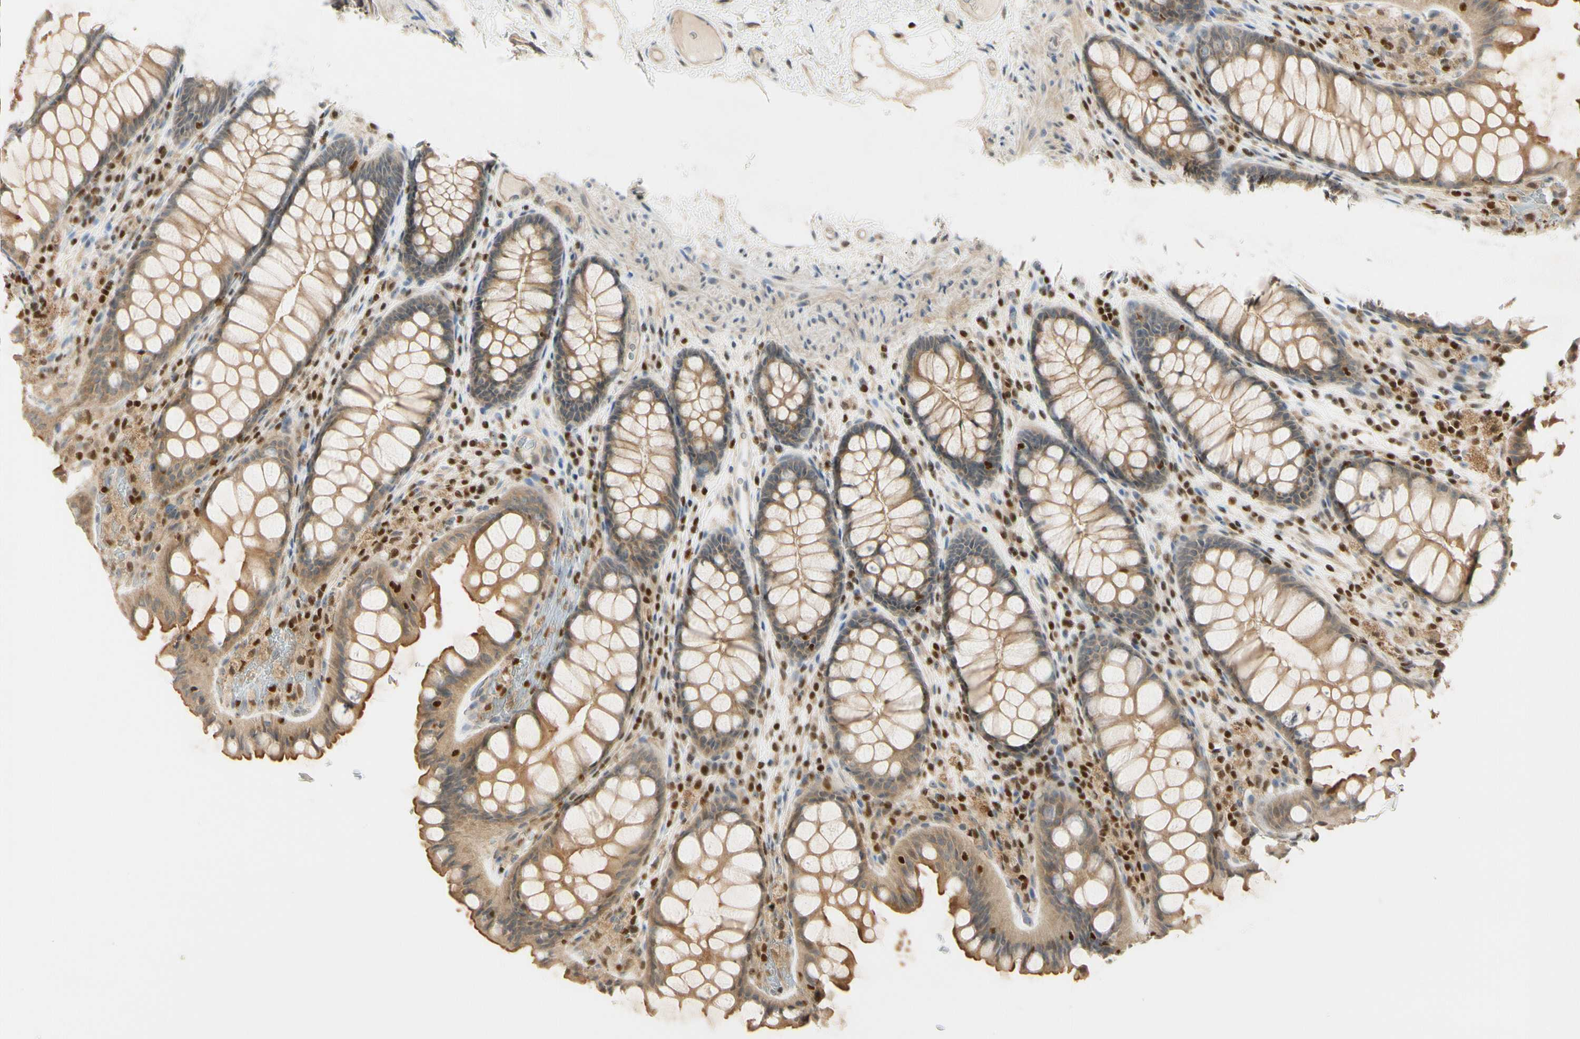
{"staining": {"intensity": "weak", "quantity": ">75%", "location": "cytoplasmic/membranous"}, "tissue": "colon", "cell_type": "Endothelial cells", "image_type": "normal", "snomed": [{"axis": "morphology", "description": "Normal tissue, NOS"}, {"axis": "topography", "description": "Colon"}], "caption": "This histopathology image demonstrates benign colon stained with immunohistochemistry (IHC) to label a protein in brown. The cytoplasmic/membranous of endothelial cells show weak positivity for the protein. Nuclei are counter-stained blue.", "gene": "NFYA", "patient": {"sex": "female", "age": 55}}